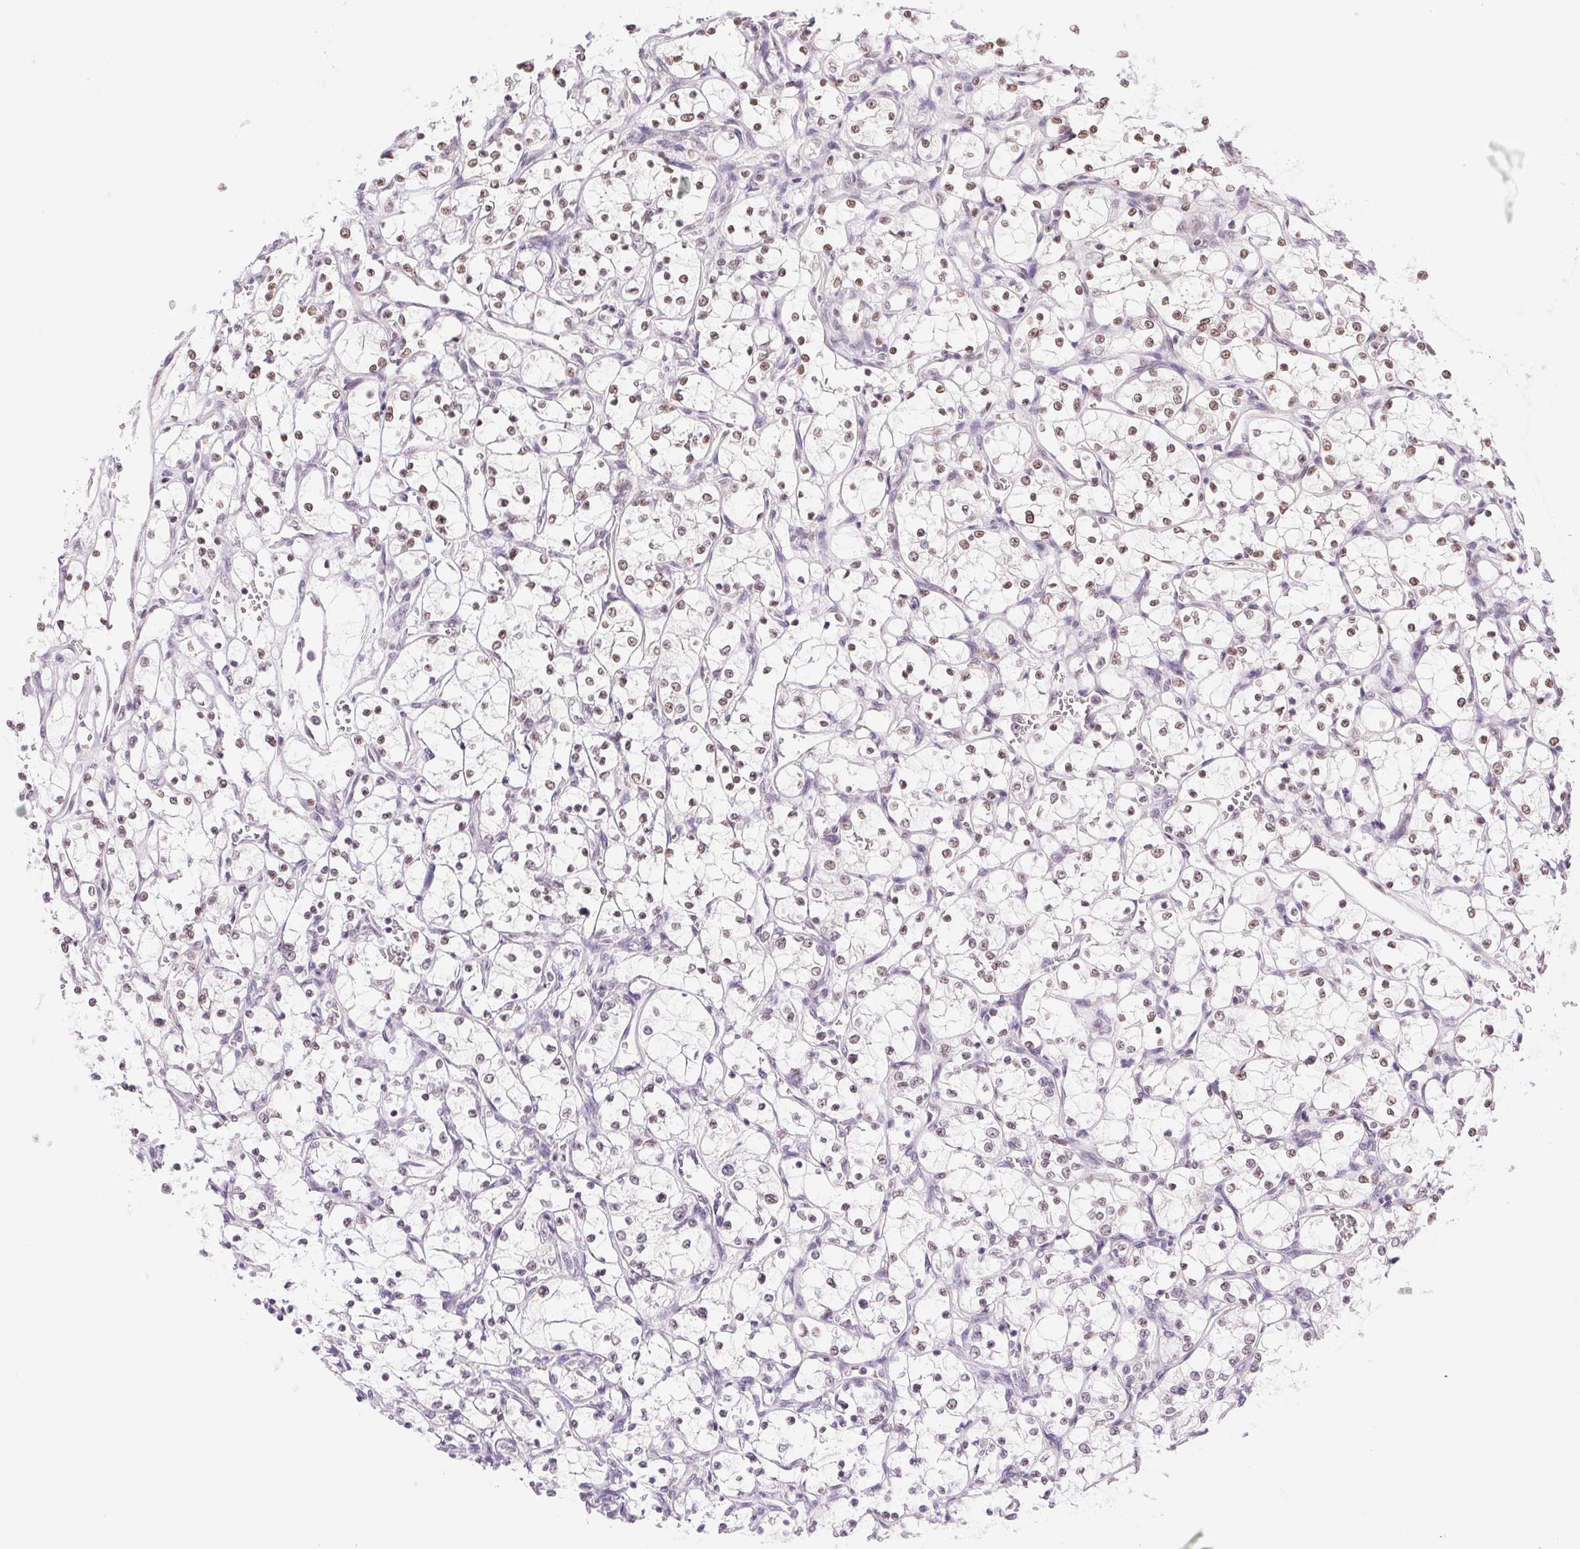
{"staining": {"intensity": "weak", "quantity": "<25%", "location": "nuclear"}, "tissue": "renal cancer", "cell_type": "Tumor cells", "image_type": "cancer", "snomed": [{"axis": "morphology", "description": "Adenocarcinoma, NOS"}, {"axis": "topography", "description": "Kidney"}], "caption": "Tumor cells are negative for brown protein staining in adenocarcinoma (renal).", "gene": "RPRD1B", "patient": {"sex": "female", "age": 69}}